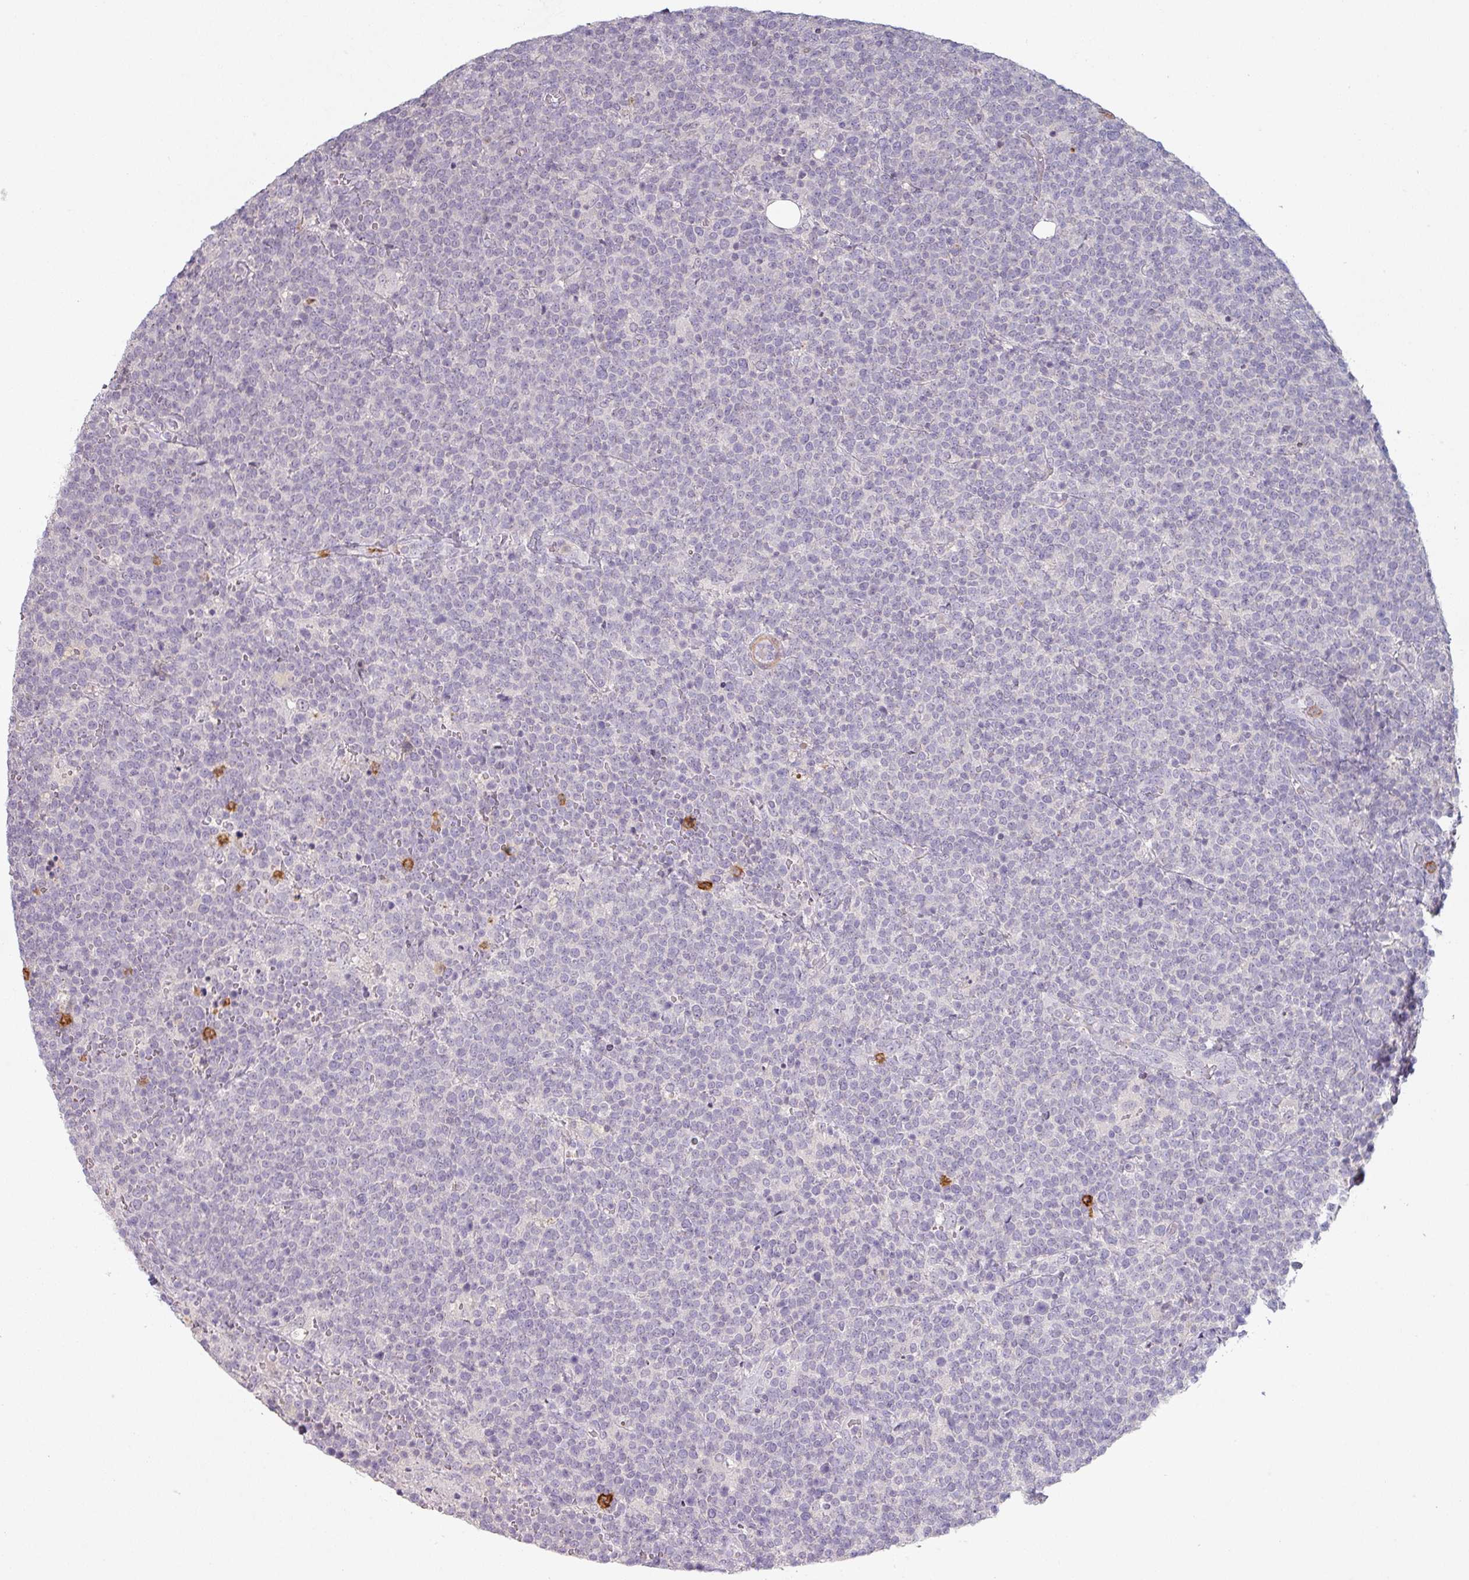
{"staining": {"intensity": "negative", "quantity": "none", "location": "none"}, "tissue": "lymphoma", "cell_type": "Tumor cells", "image_type": "cancer", "snomed": [{"axis": "morphology", "description": "Malignant lymphoma, non-Hodgkin's type, High grade"}, {"axis": "topography", "description": "Lymph node"}], "caption": "This is an immunohistochemistry (IHC) photomicrograph of lymphoma. There is no positivity in tumor cells.", "gene": "MAGEC3", "patient": {"sex": "male", "age": 61}}